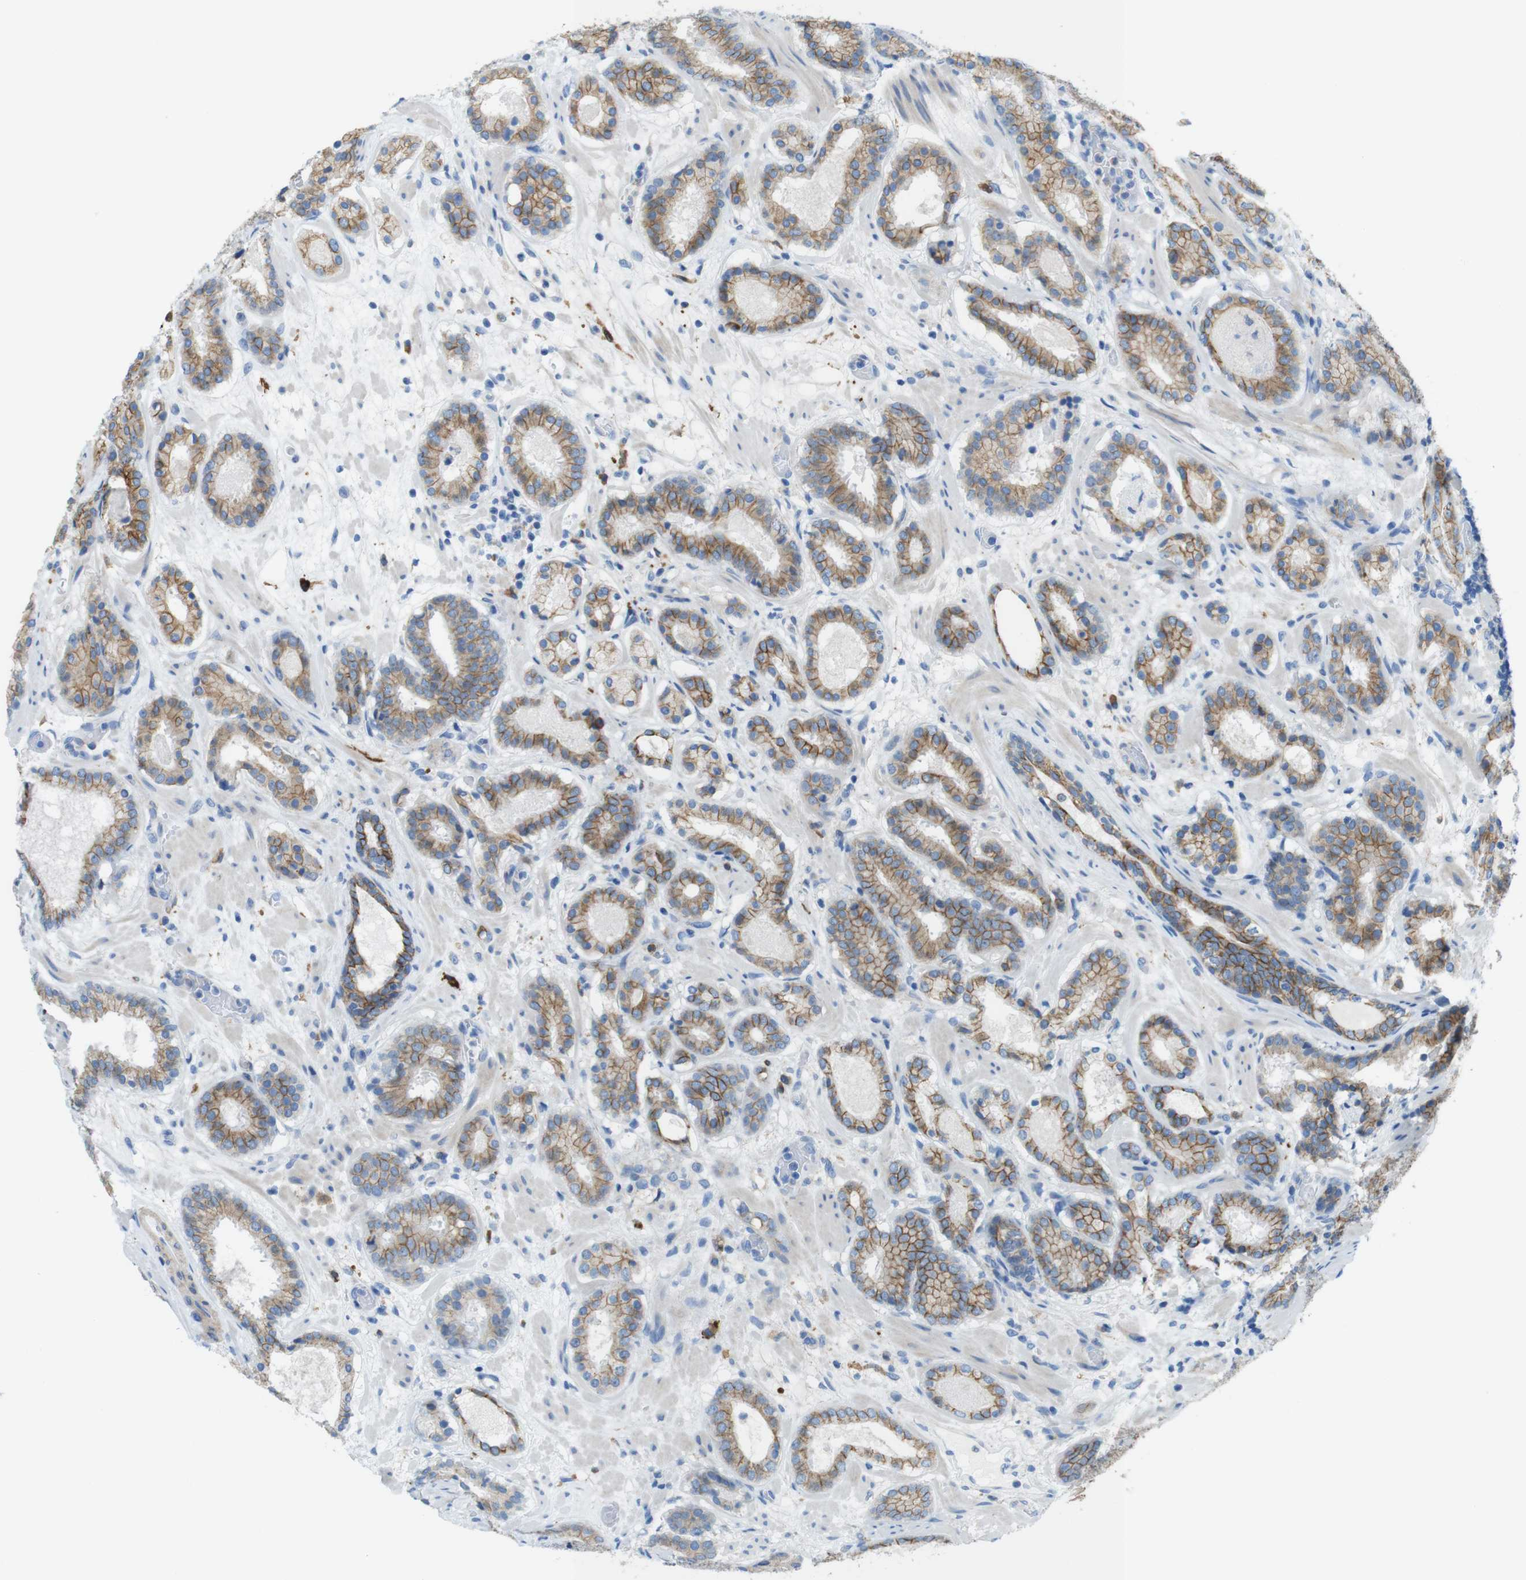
{"staining": {"intensity": "moderate", "quantity": ">75%", "location": "cytoplasmic/membranous"}, "tissue": "prostate cancer", "cell_type": "Tumor cells", "image_type": "cancer", "snomed": [{"axis": "morphology", "description": "Adenocarcinoma, Low grade"}, {"axis": "topography", "description": "Prostate"}], "caption": "DAB immunohistochemical staining of human prostate cancer (adenocarcinoma (low-grade)) shows moderate cytoplasmic/membranous protein positivity in approximately >75% of tumor cells.", "gene": "CLMN", "patient": {"sex": "male", "age": 69}}